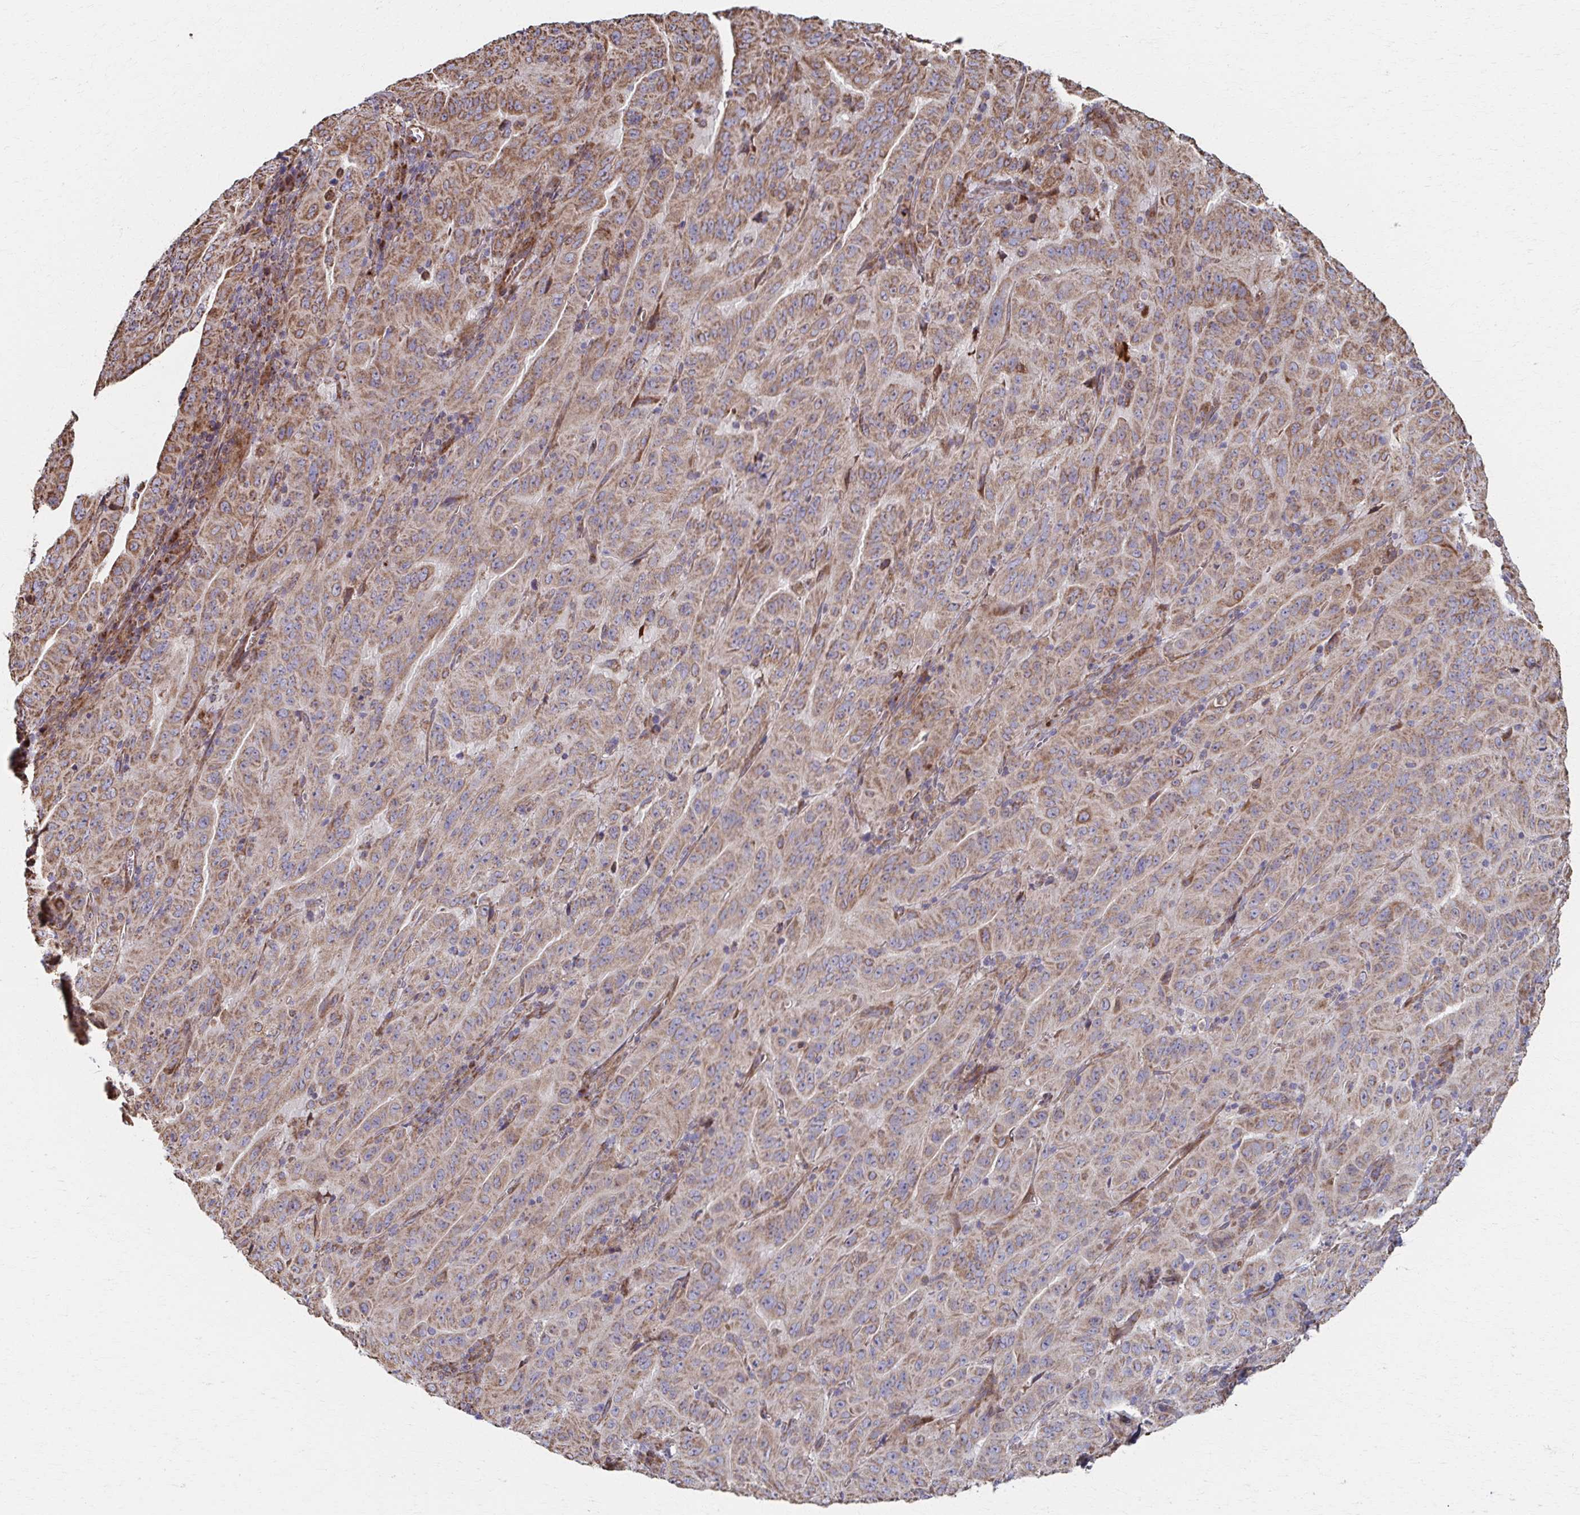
{"staining": {"intensity": "moderate", "quantity": ">75%", "location": "cytoplasmic/membranous"}, "tissue": "pancreatic cancer", "cell_type": "Tumor cells", "image_type": "cancer", "snomed": [{"axis": "morphology", "description": "Adenocarcinoma, NOS"}, {"axis": "topography", "description": "Pancreas"}], "caption": "A histopathology image showing moderate cytoplasmic/membranous positivity in about >75% of tumor cells in pancreatic cancer (adenocarcinoma), as visualized by brown immunohistochemical staining.", "gene": "SAT1", "patient": {"sex": "male", "age": 63}}